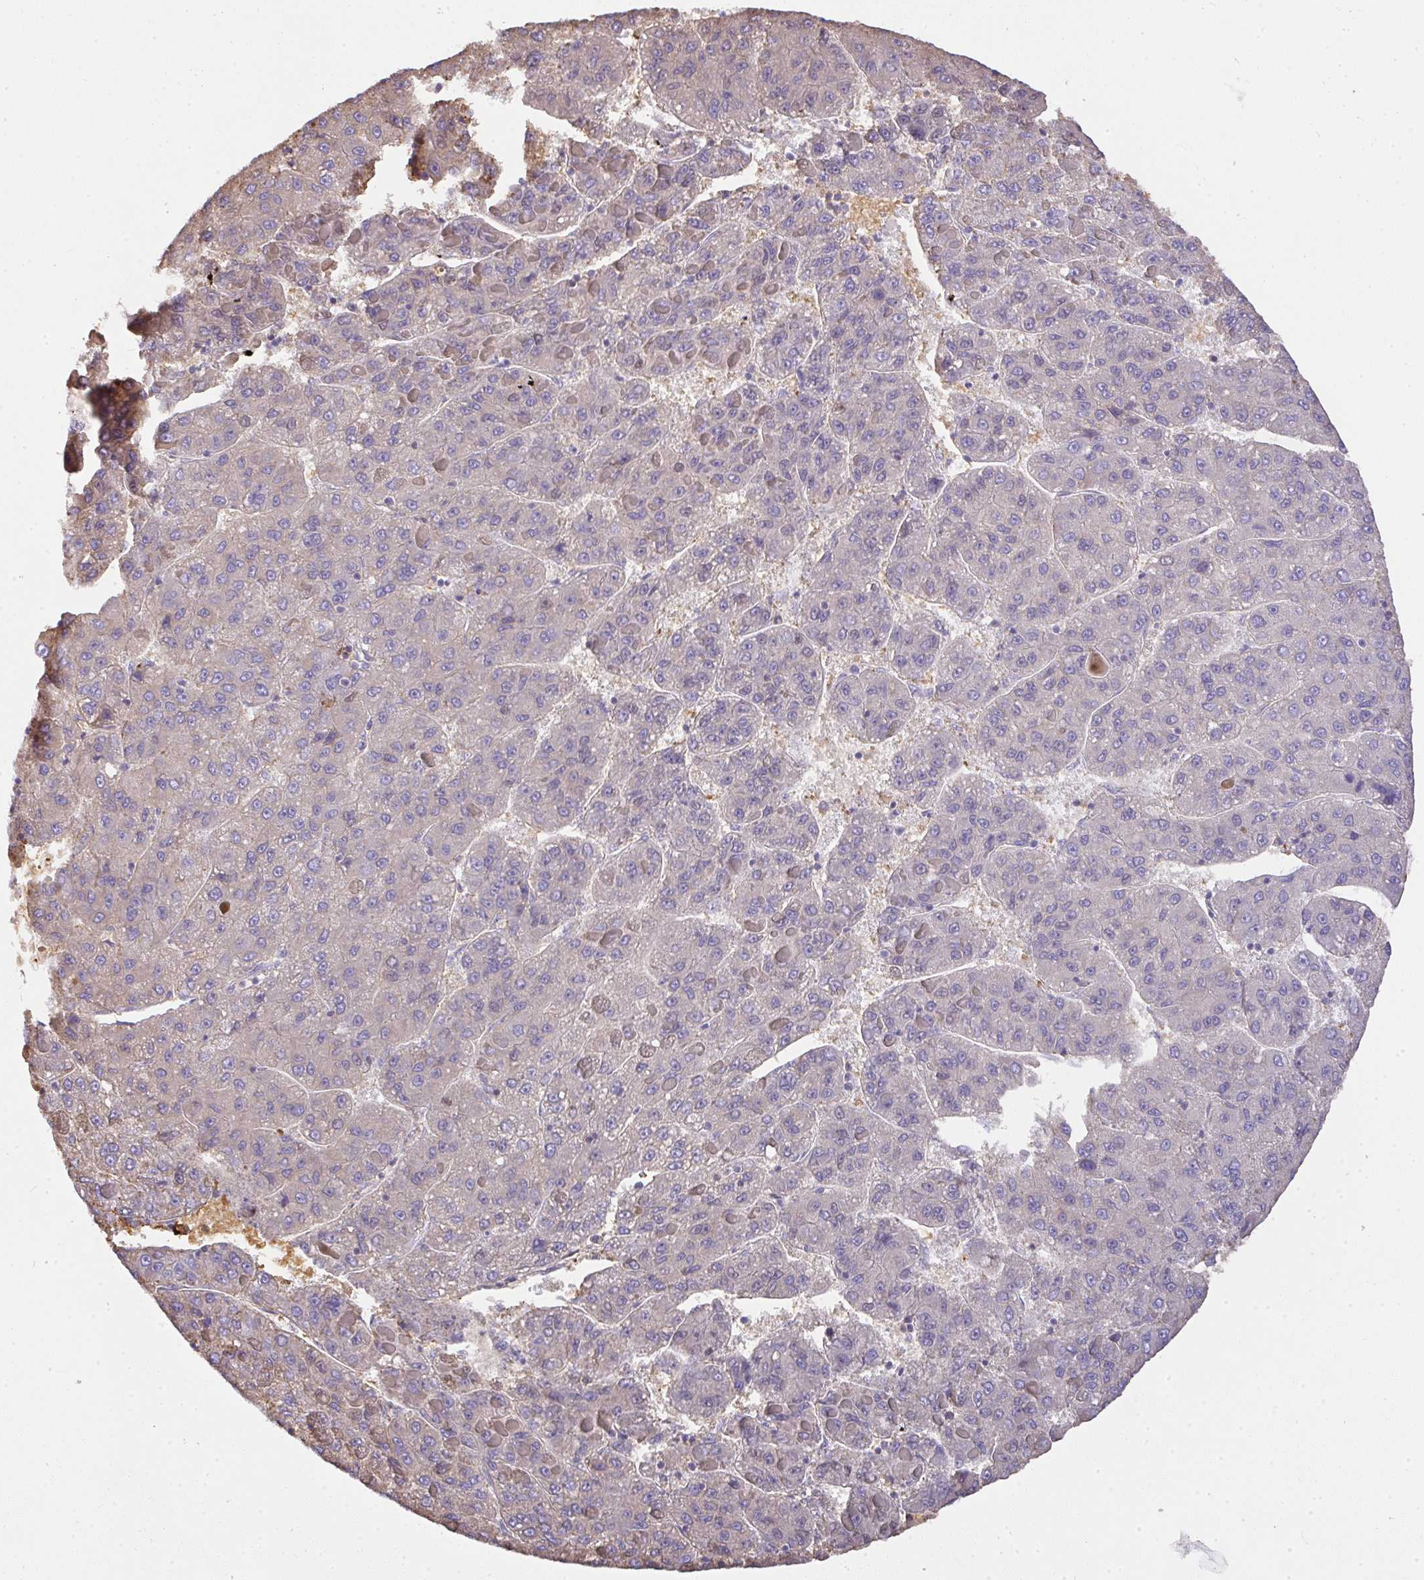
{"staining": {"intensity": "negative", "quantity": "none", "location": "none"}, "tissue": "liver cancer", "cell_type": "Tumor cells", "image_type": "cancer", "snomed": [{"axis": "morphology", "description": "Carcinoma, Hepatocellular, NOS"}, {"axis": "topography", "description": "Liver"}], "caption": "This is an immunohistochemistry photomicrograph of liver hepatocellular carcinoma. There is no positivity in tumor cells.", "gene": "SMYD5", "patient": {"sex": "female", "age": 82}}